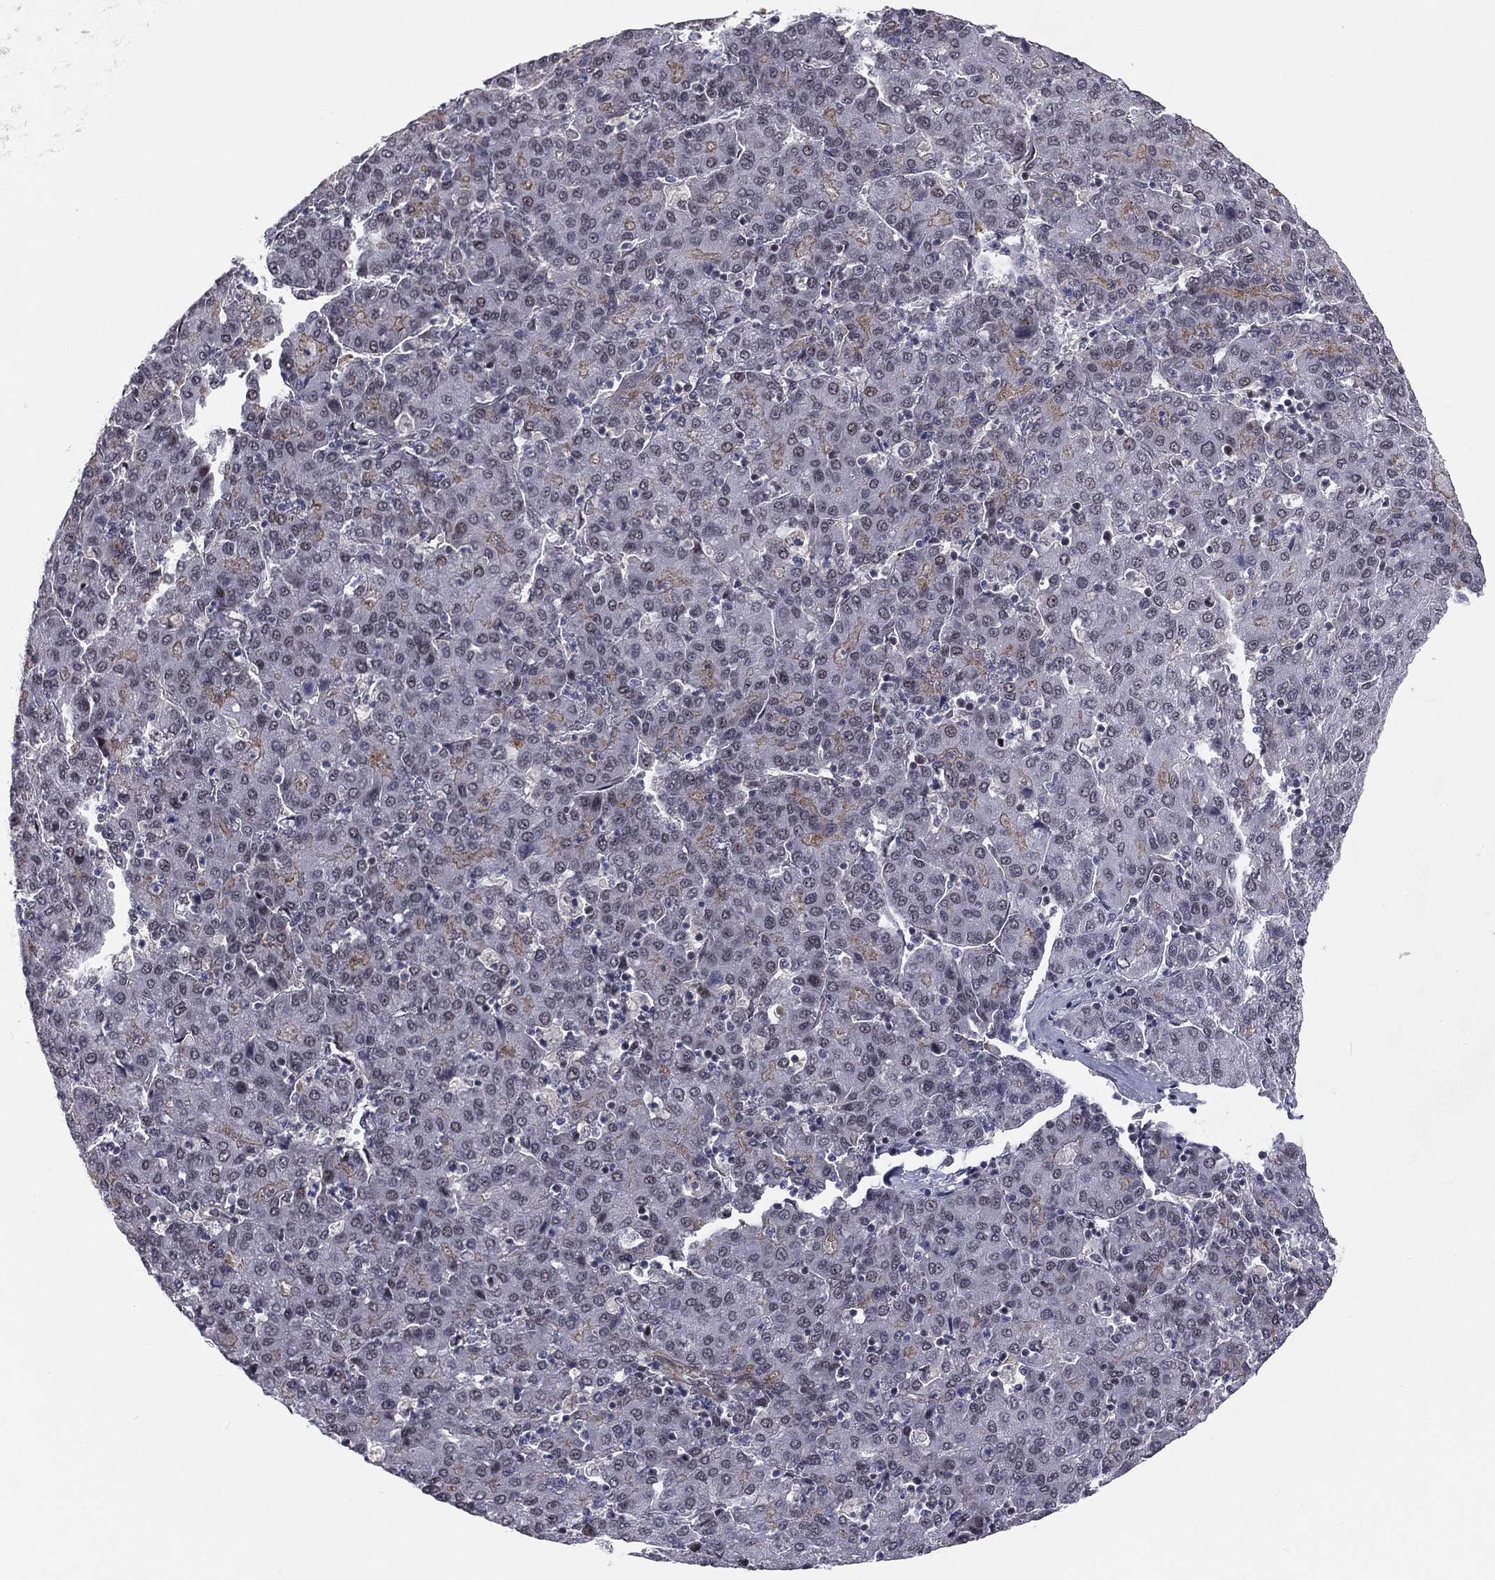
{"staining": {"intensity": "weak", "quantity": "<25%", "location": "cytoplasmic/membranous"}, "tissue": "liver cancer", "cell_type": "Tumor cells", "image_type": "cancer", "snomed": [{"axis": "morphology", "description": "Carcinoma, Hepatocellular, NOS"}, {"axis": "topography", "description": "Liver"}], "caption": "Immunohistochemistry image of human liver hepatocellular carcinoma stained for a protein (brown), which shows no staining in tumor cells.", "gene": "MORC2", "patient": {"sex": "male", "age": 65}}